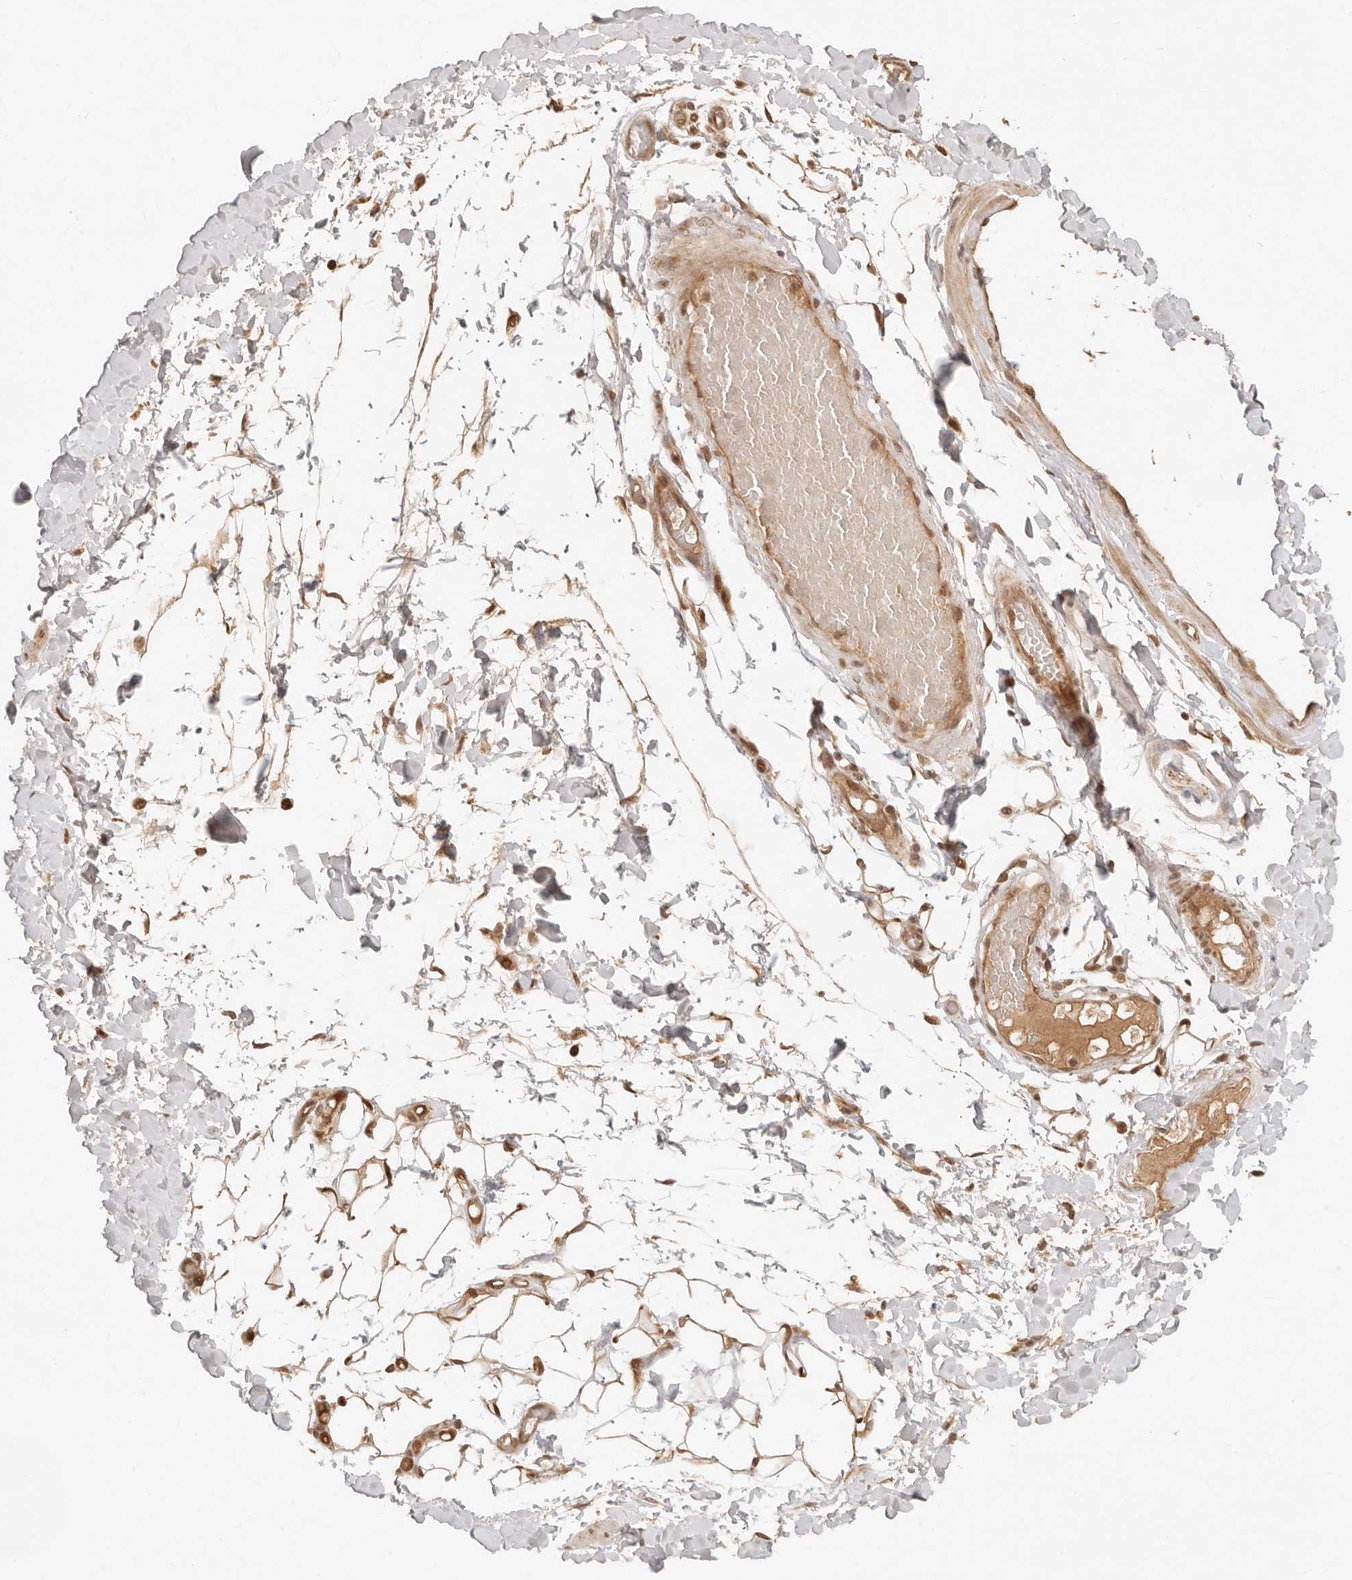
{"staining": {"intensity": "moderate", "quantity": ">75%", "location": "cytoplasmic/membranous"}, "tissue": "adipose tissue", "cell_type": "Adipocytes", "image_type": "normal", "snomed": [{"axis": "morphology", "description": "Normal tissue, NOS"}, {"axis": "topography", "description": "Adipose tissue"}, {"axis": "topography", "description": "Vascular tissue"}, {"axis": "topography", "description": "Peripheral nerve tissue"}], "caption": "There is medium levels of moderate cytoplasmic/membranous staining in adipocytes of benign adipose tissue, as demonstrated by immunohistochemical staining (brown color).", "gene": "BAALC", "patient": {"sex": "male", "age": 25}}